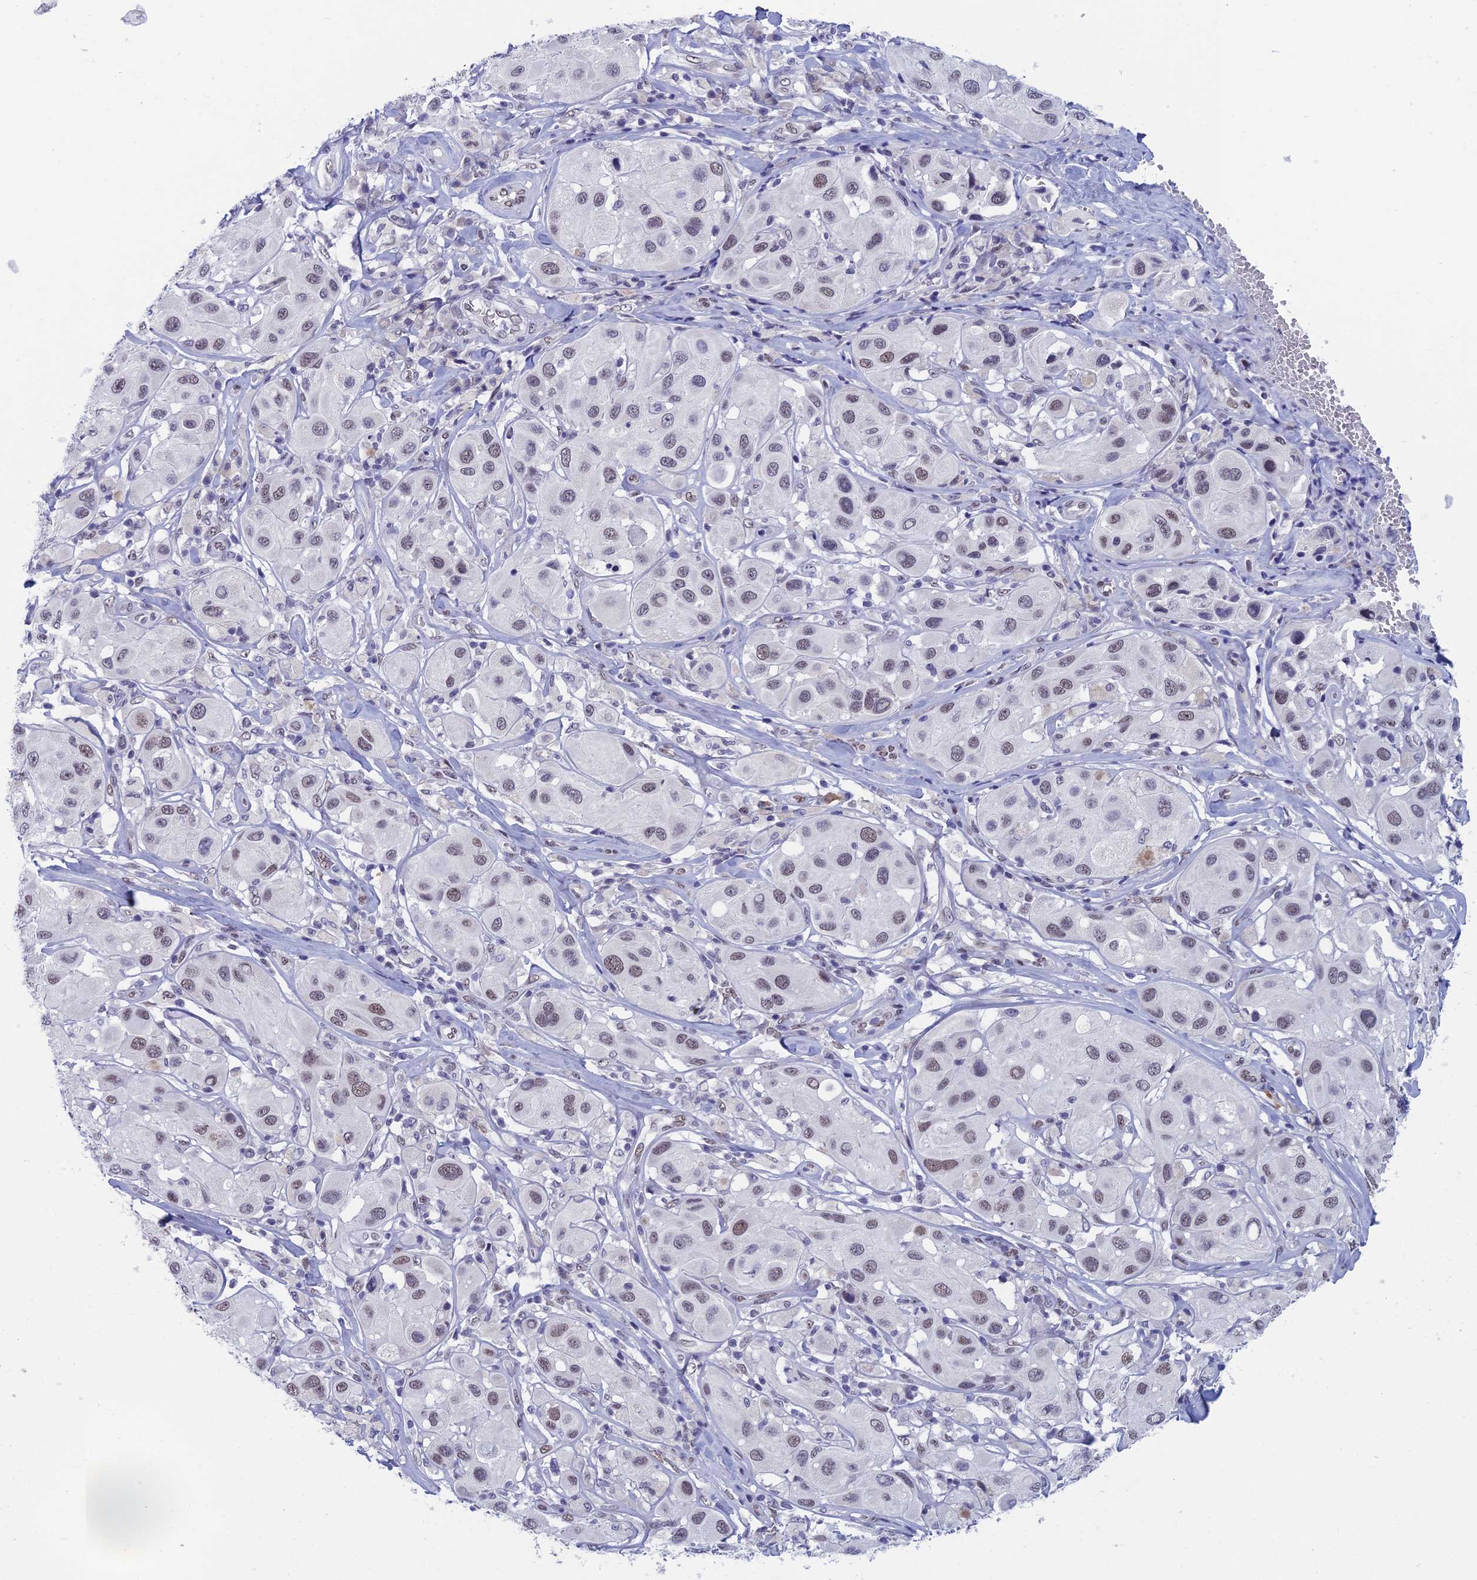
{"staining": {"intensity": "moderate", "quantity": "25%-75%", "location": "nuclear"}, "tissue": "melanoma", "cell_type": "Tumor cells", "image_type": "cancer", "snomed": [{"axis": "morphology", "description": "Malignant melanoma, Metastatic site"}, {"axis": "topography", "description": "Skin"}], "caption": "Immunohistochemical staining of melanoma reveals moderate nuclear protein staining in approximately 25%-75% of tumor cells.", "gene": "NABP2", "patient": {"sex": "male", "age": 41}}